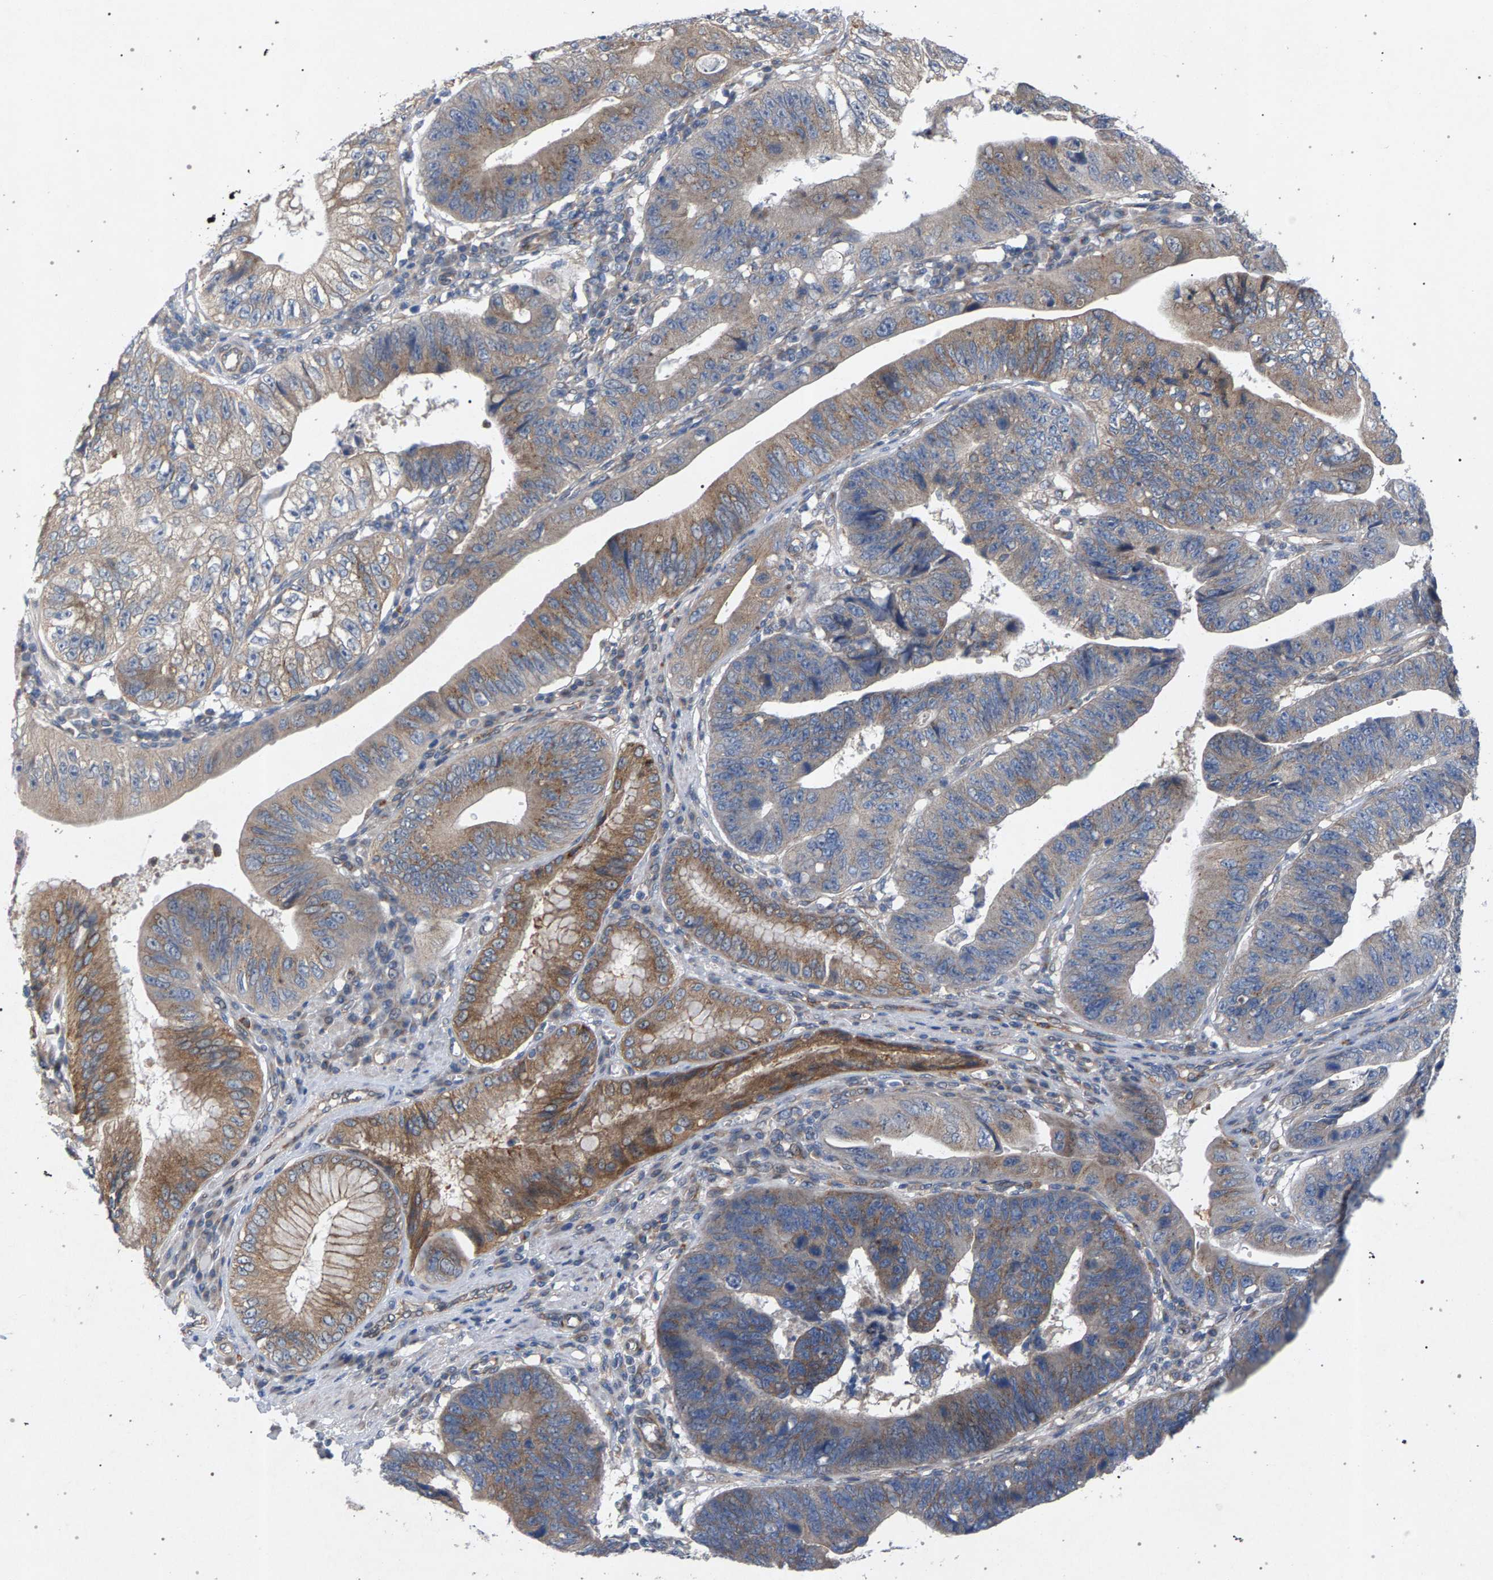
{"staining": {"intensity": "moderate", "quantity": ">75%", "location": "cytoplasmic/membranous"}, "tissue": "stomach cancer", "cell_type": "Tumor cells", "image_type": "cancer", "snomed": [{"axis": "morphology", "description": "Adenocarcinoma, NOS"}, {"axis": "topography", "description": "Stomach"}], "caption": "Immunohistochemistry histopathology image of human stomach adenocarcinoma stained for a protein (brown), which exhibits medium levels of moderate cytoplasmic/membranous positivity in about >75% of tumor cells.", "gene": "MAMDC2", "patient": {"sex": "male", "age": 59}}